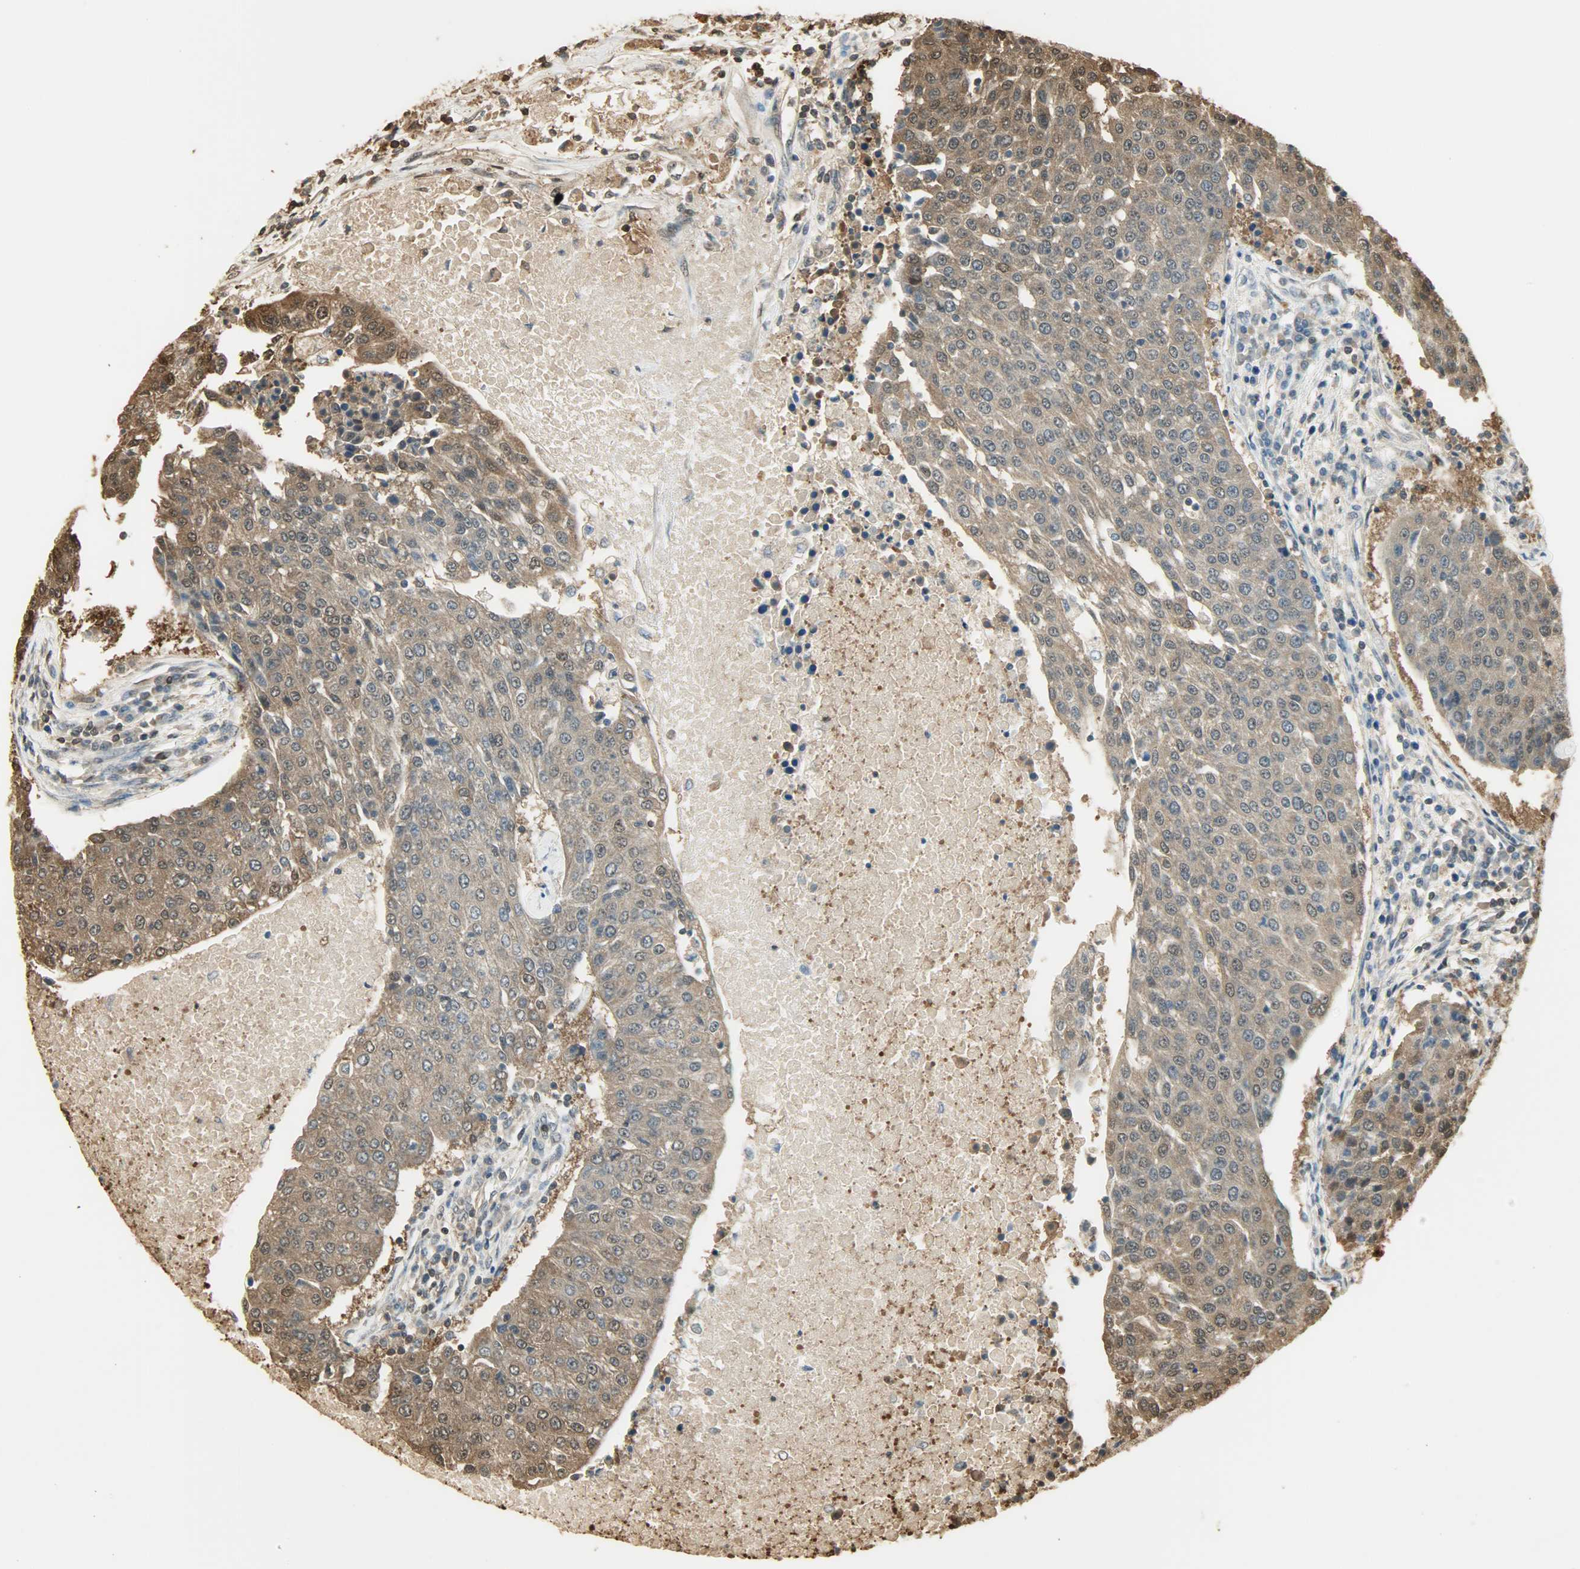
{"staining": {"intensity": "moderate", "quantity": ">75%", "location": "cytoplasmic/membranous,nuclear"}, "tissue": "urothelial cancer", "cell_type": "Tumor cells", "image_type": "cancer", "snomed": [{"axis": "morphology", "description": "Urothelial carcinoma, High grade"}, {"axis": "topography", "description": "Urinary bladder"}], "caption": "IHC image of neoplastic tissue: high-grade urothelial carcinoma stained using immunohistochemistry (IHC) displays medium levels of moderate protein expression localized specifically in the cytoplasmic/membranous and nuclear of tumor cells, appearing as a cytoplasmic/membranous and nuclear brown color.", "gene": "YWHAZ", "patient": {"sex": "female", "age": 85}}